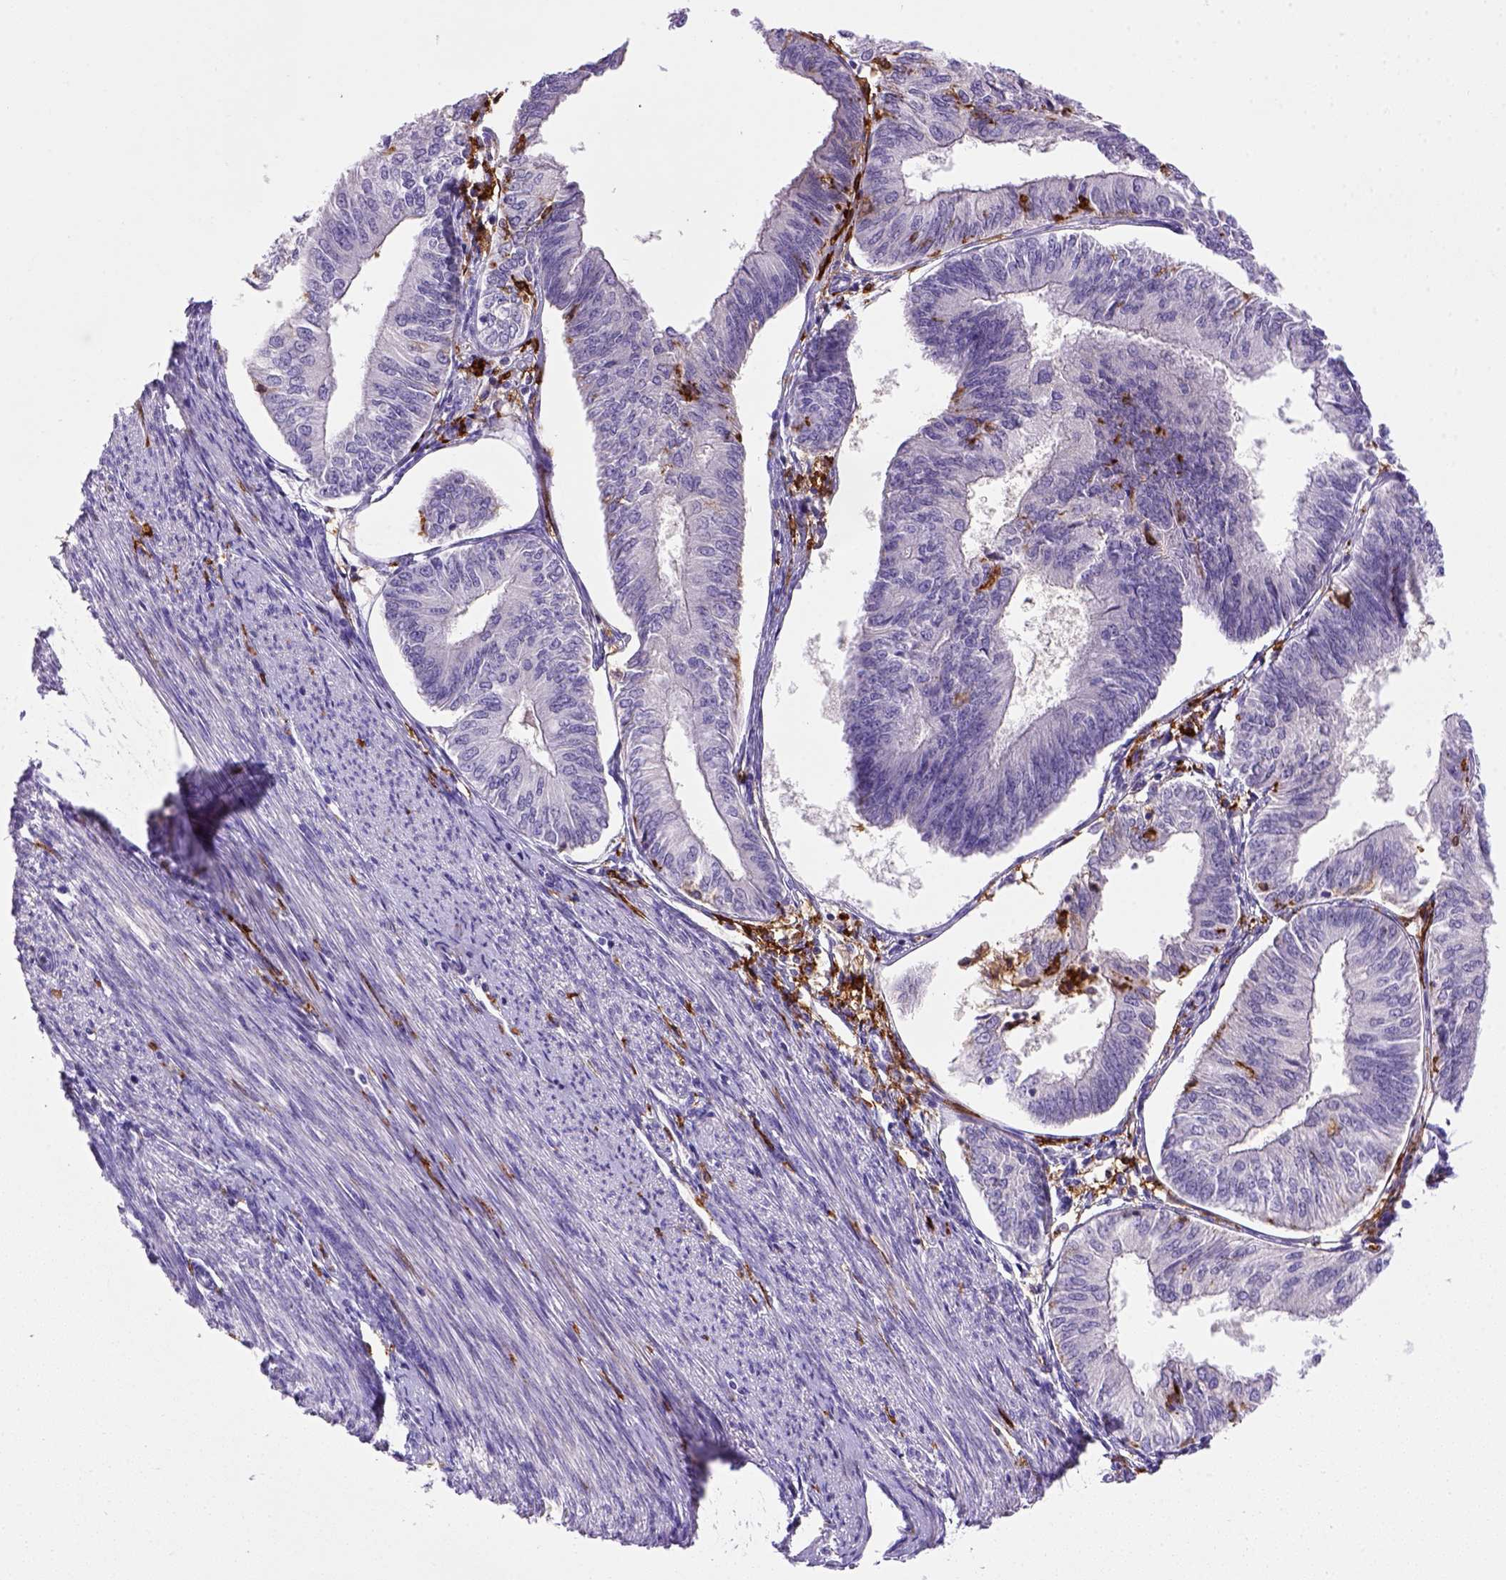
{"staining": {"intensity": "negative", "quantity": "none", "location": "none"}, "tissue": "endometrial cancer", "cell_type": "Tumor cells", "image_type": "cancer", "snomed": [{"axis": "morphology", "description": "Adenocarcinoma, NOS"}, {"axis": "topography", "description": "Endometrium"}], "caption": "IHC of endometrial cancer reveals no positivity in tumor cells. (Immunohistochemistry (ihc), brightfield microscopy, high magnification).", "gene": "CD14", "patient": {"sex": "female", "age": 58}}